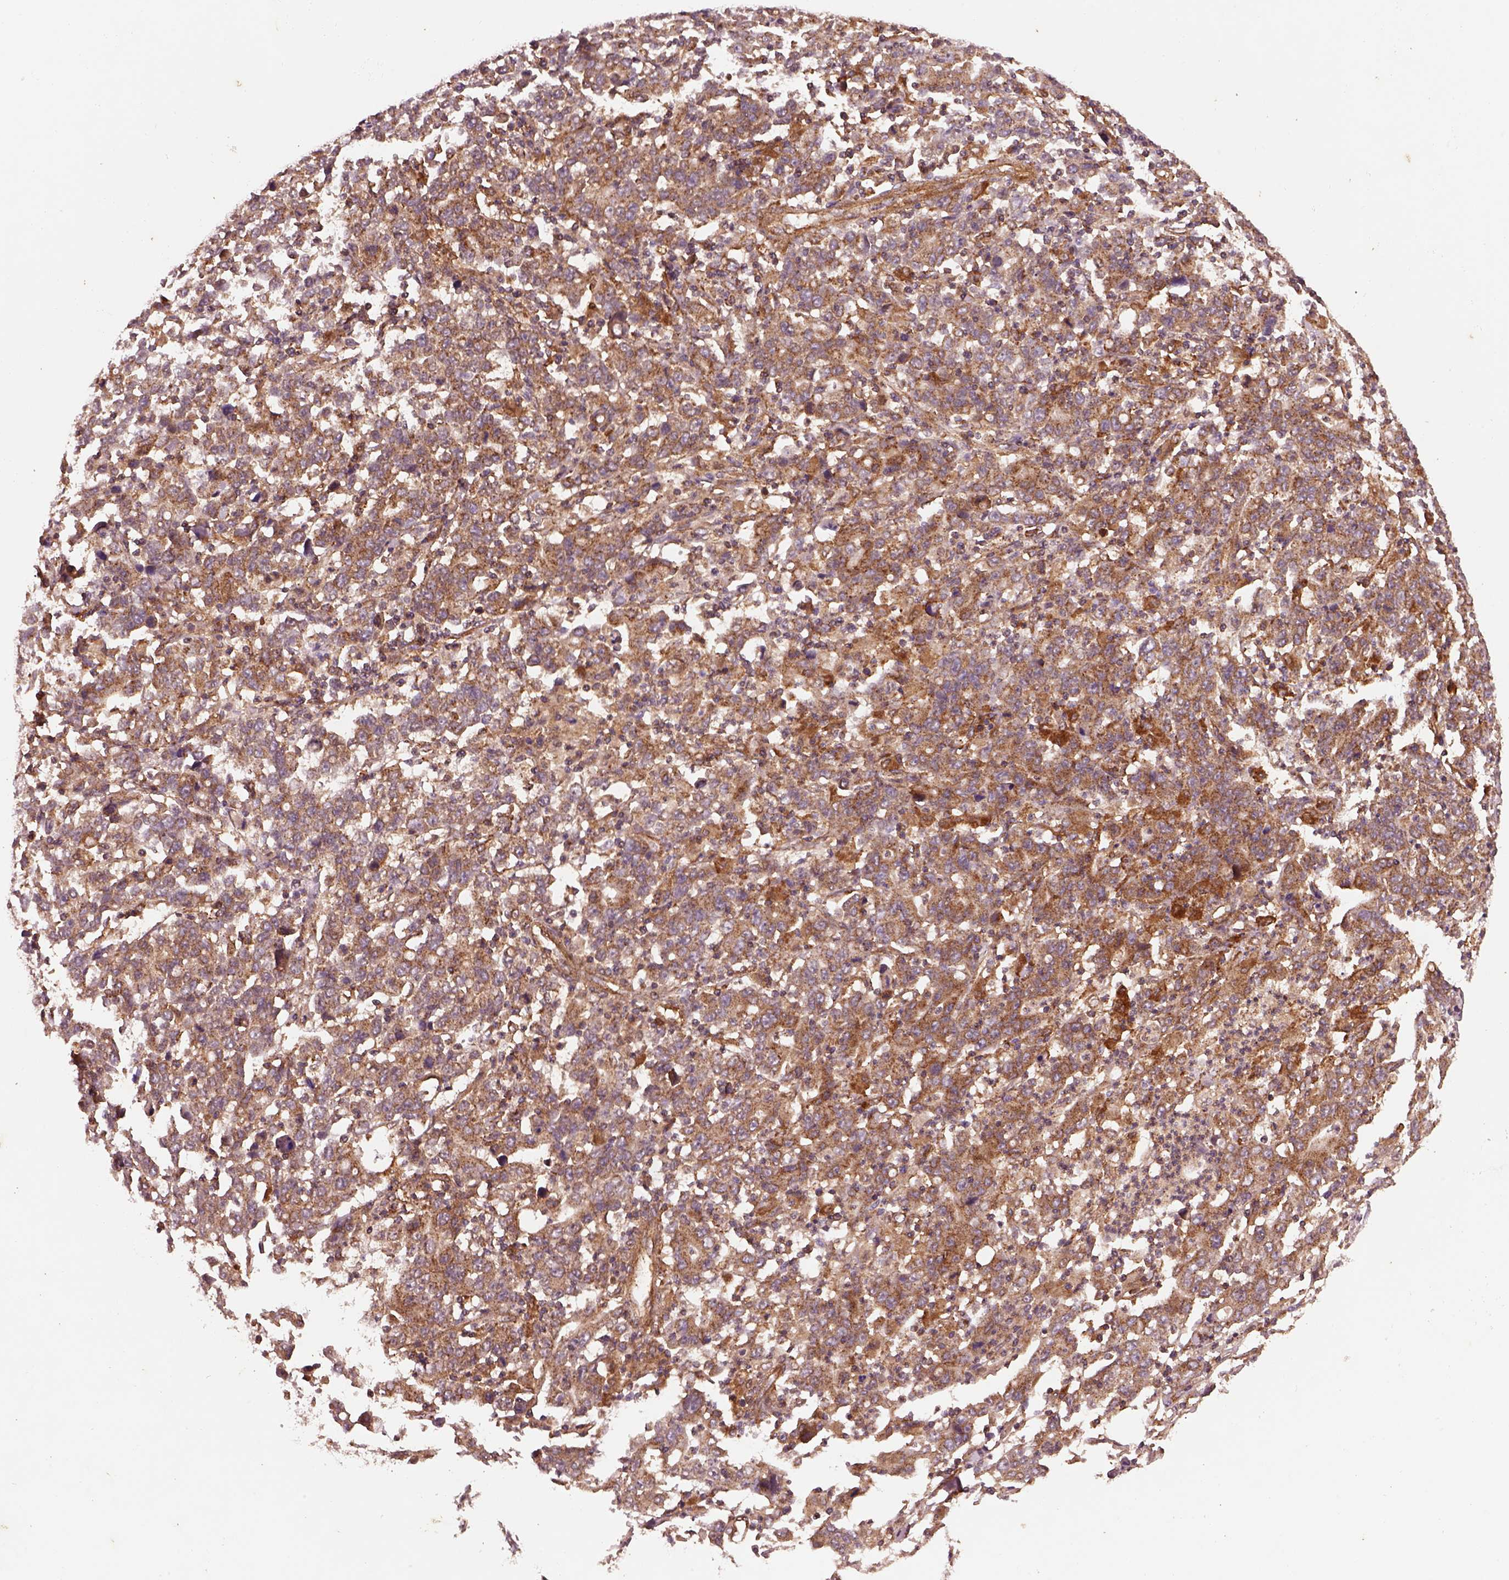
{"staining": {"intensity": "strong", "quantity": "<25%", "location": "cytoplasmic/membranous"}, "tissue": "stomach cancer", "cell_type": "Tumor cells", "image_type": "cancer", "snomed": [{"axis": "morphology", "description": "Adenocarcinoma, NOS"}, {"axis": "topography", "description": "Stomach, upper"}], "caption": "Approximately <25% of tumor cells in human stomach cancer (adenocarcinoma) display strong cytoplasmic/membranous protein expression as visualized by brown immunohistochemical staining.", "gene": "WASHC2A", "patient": {"sex": "male", "age": 69}}